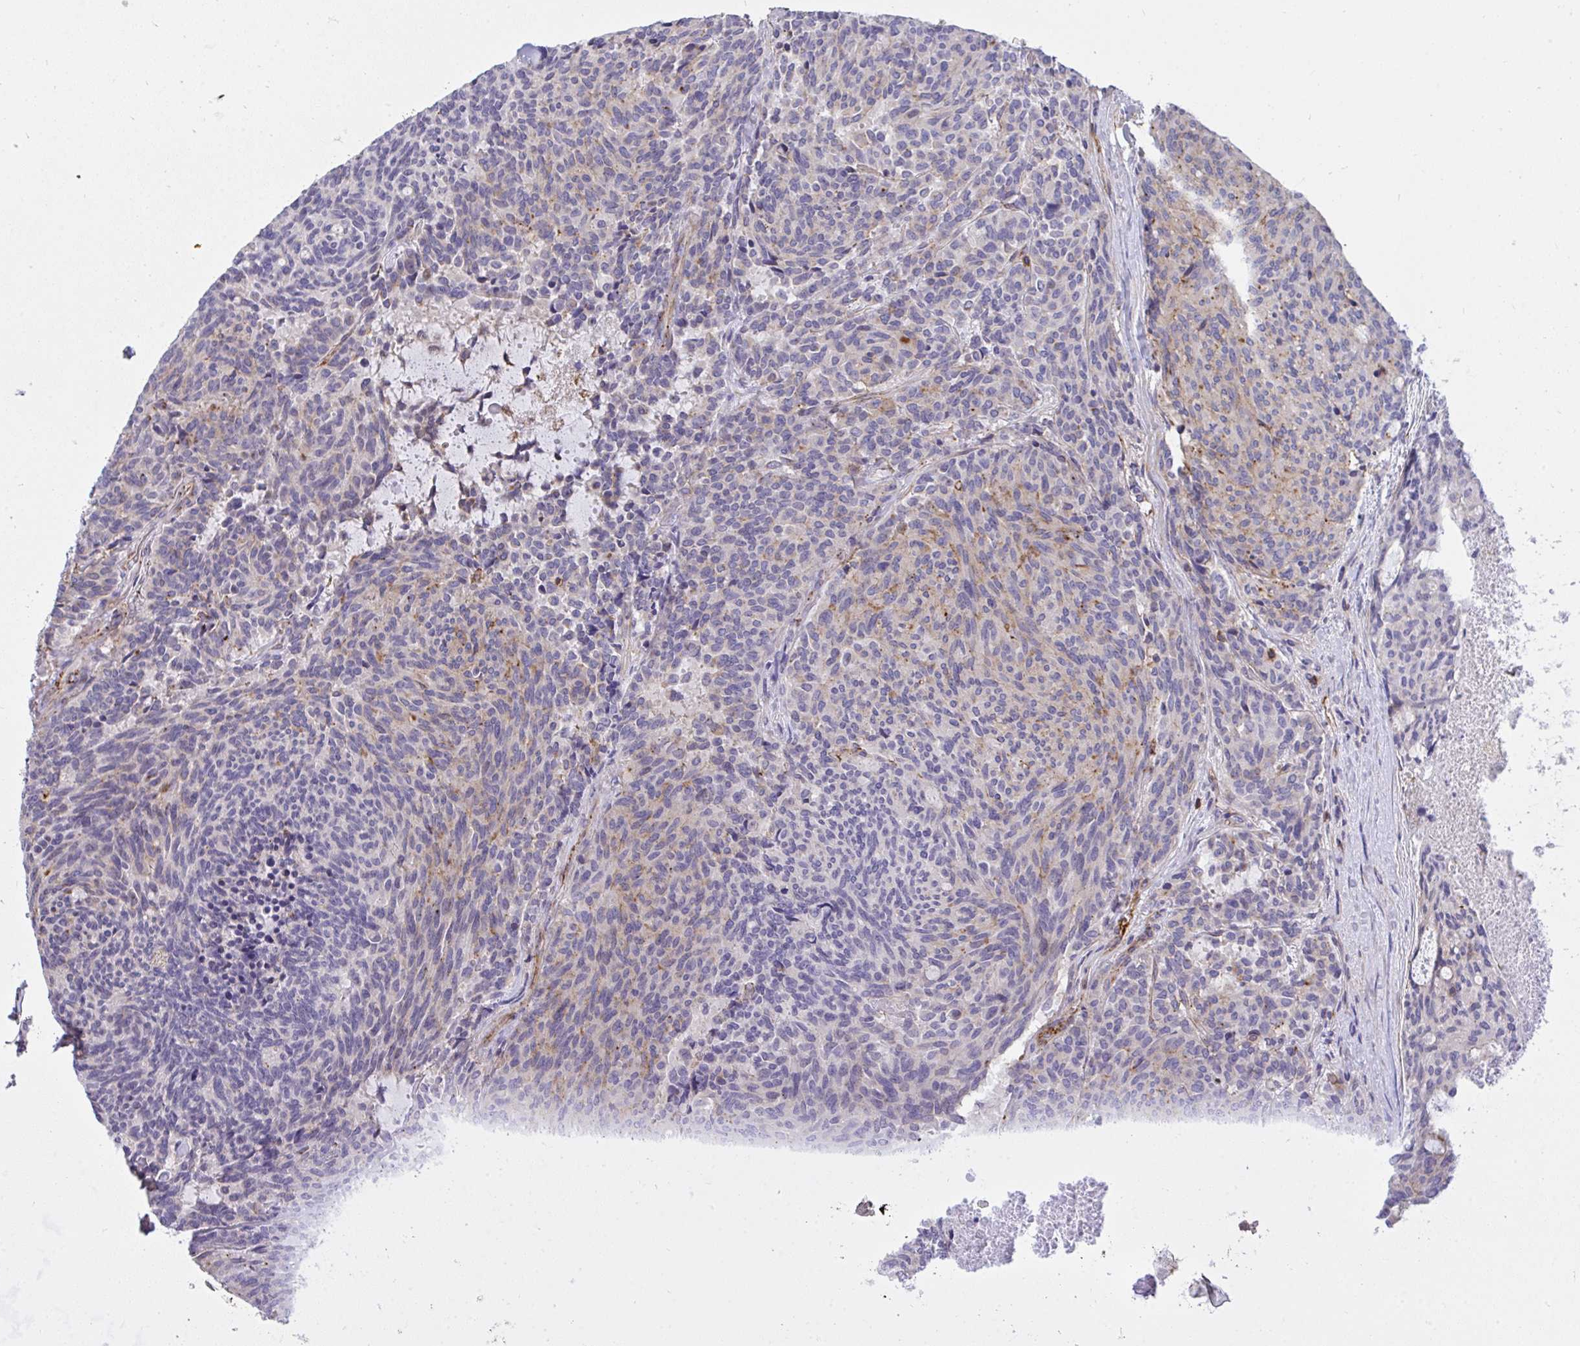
{"staining": {"intensity": "weak", "quantity": "<25%", "location": "cytoplasmic/membranous"}, "tissue": "carcinoid", "cell_type": "Tumor cells", "image_type": "cancer", "snomed": [{"axis": "morphology", "description": "Carcinoid, malignant, NOS"}, {"axis": "topography", "description": "Pancreas"}], "caption": "Human malignant carcinoid stained for a protein using immunohistochemistry (IHC) demonstrates no staining in tumor cells.", "gene": "ERI1", "patient": {"sex": "female", "age": 54}}